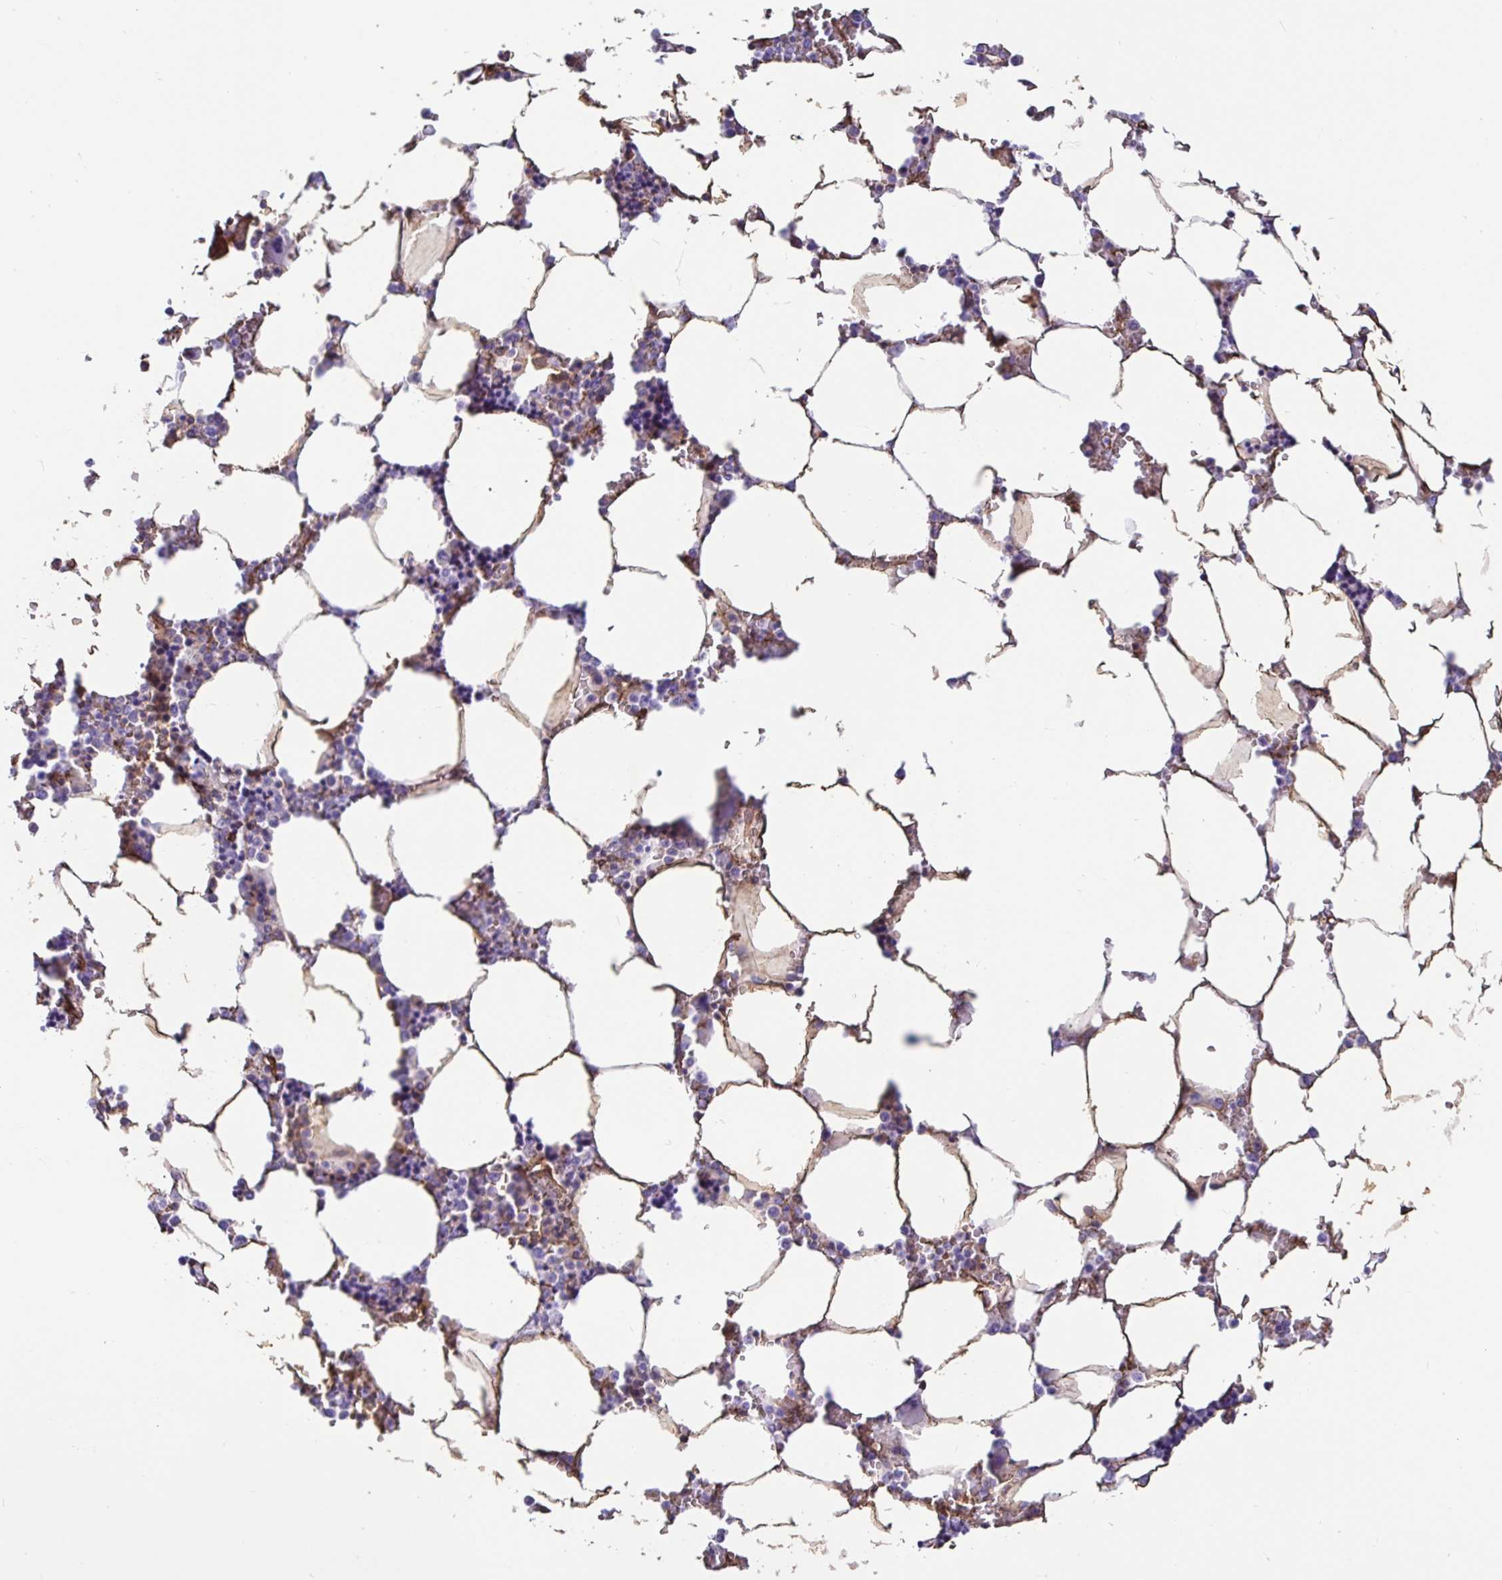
{"staining": {"intensity": "negative", "quantity": "none", "location": "none"}, "tissue": "bone marrow", "cell_type": "Hematopoietic cells", "image_type": "normal", "snomed": [{"axis": "morphology", "description": "Normal tissue, NOS"}, {"axis": "topography", "description": "Bone marrow"}], "caption": "IHC image of benign human bone marrow stained for a protein (brown), which displays no positivity in hematopoietic cells.", "gene": "ANXA2", "patient": {"sex": "male", "age": 64}}